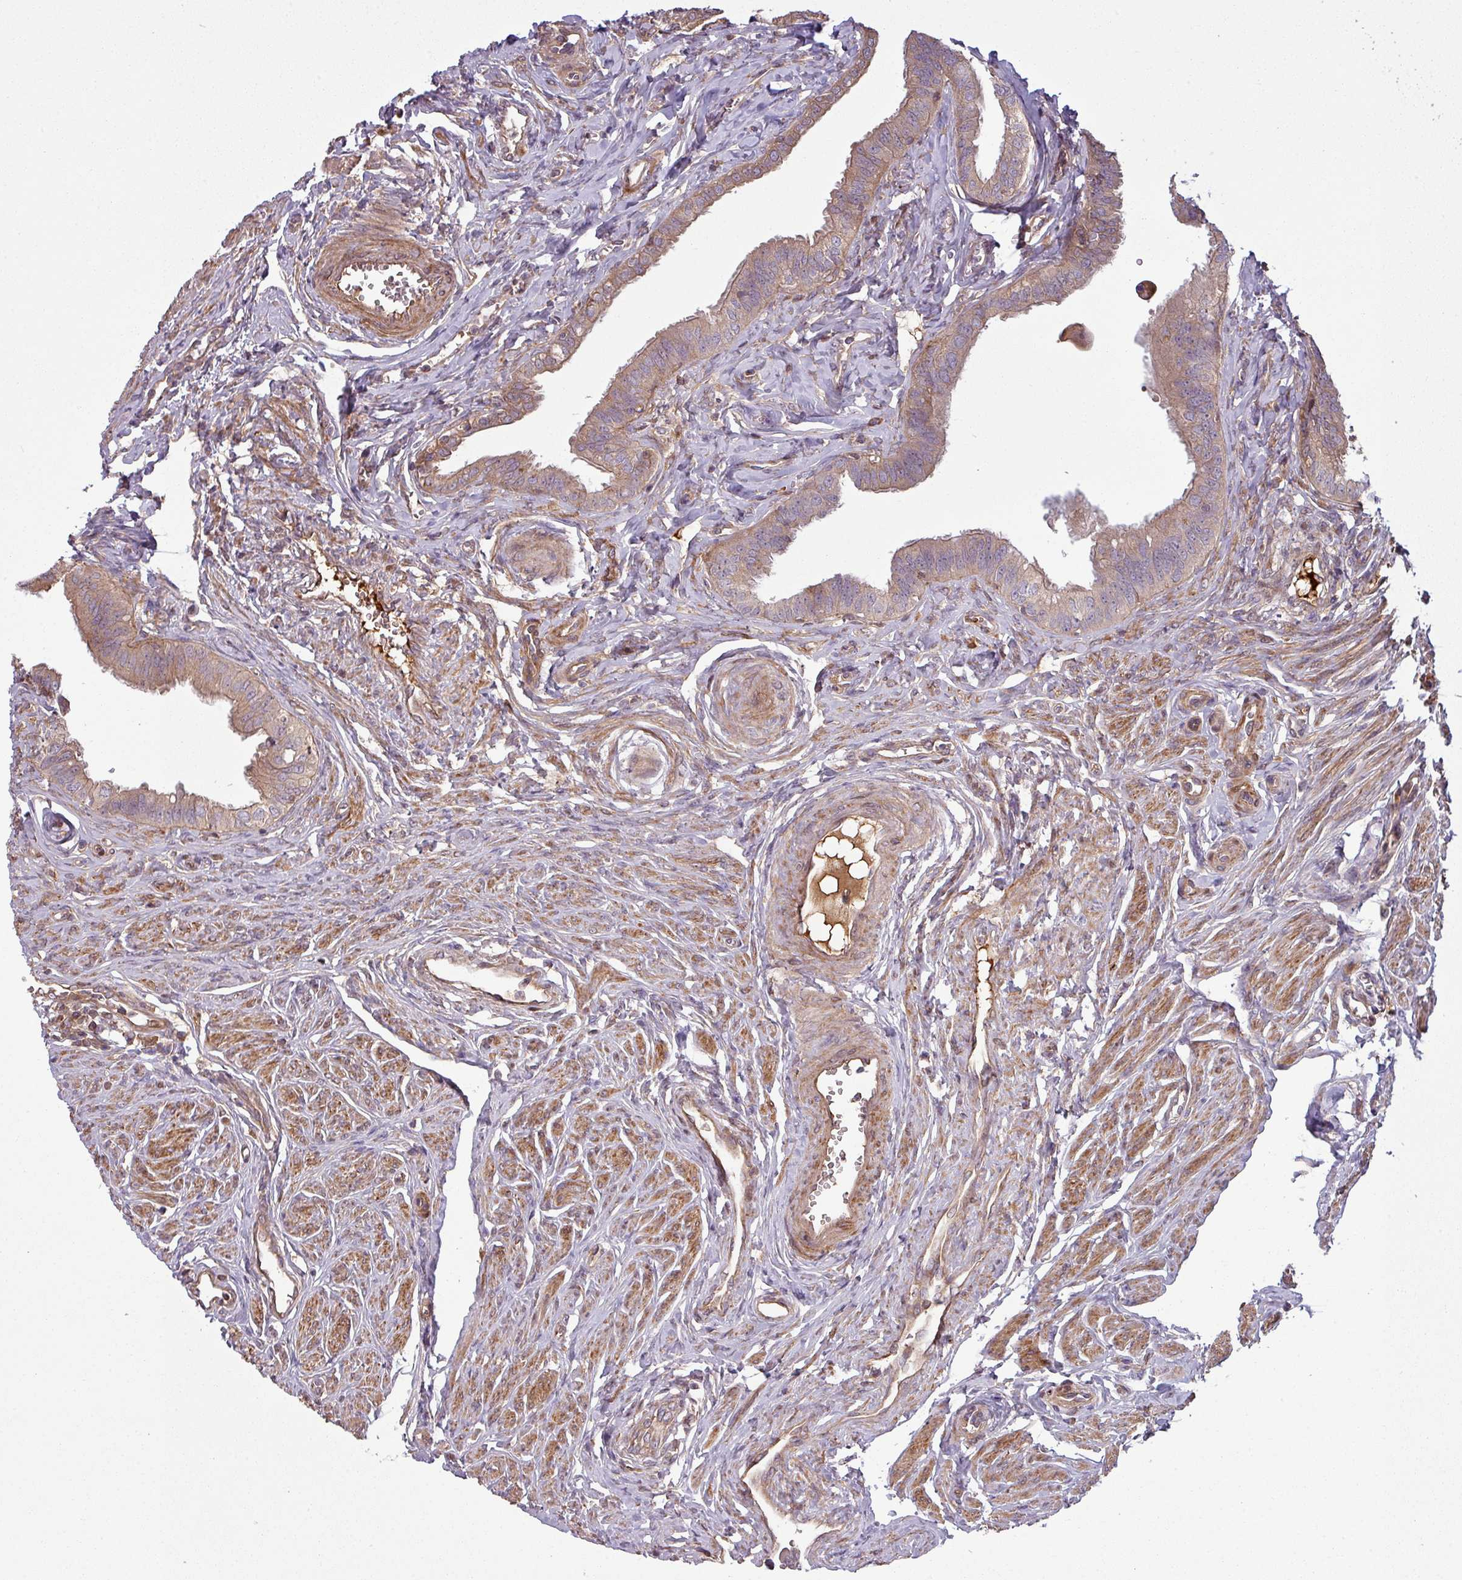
{"staining": {"intensity": "moderate", "quantity": ">75%", "location": "cytoplasmic/membranous"}, "tissue": "fallopian tube", "cell_type": "Glandular cells", "image_type": "normal", "snomed": [{"axis": "morphology", "description": "Normal tissue, NOS"}, {"axis": "morphology", "description": "Carcinoma, NOS"}, {"axis": "topography", "description": "Fallopian tube"}, {"axis": "topography", "description": "Ovary"}], "caption": "Moderate cytoplasmic/membranous staining for a protein is appreciated in approximately >75% of glandular cells of benign fallopian tube using immunohistochemistry (IHC).", "gene": "SNRNP25", "patient": {"sex": "female", "age": 59}}